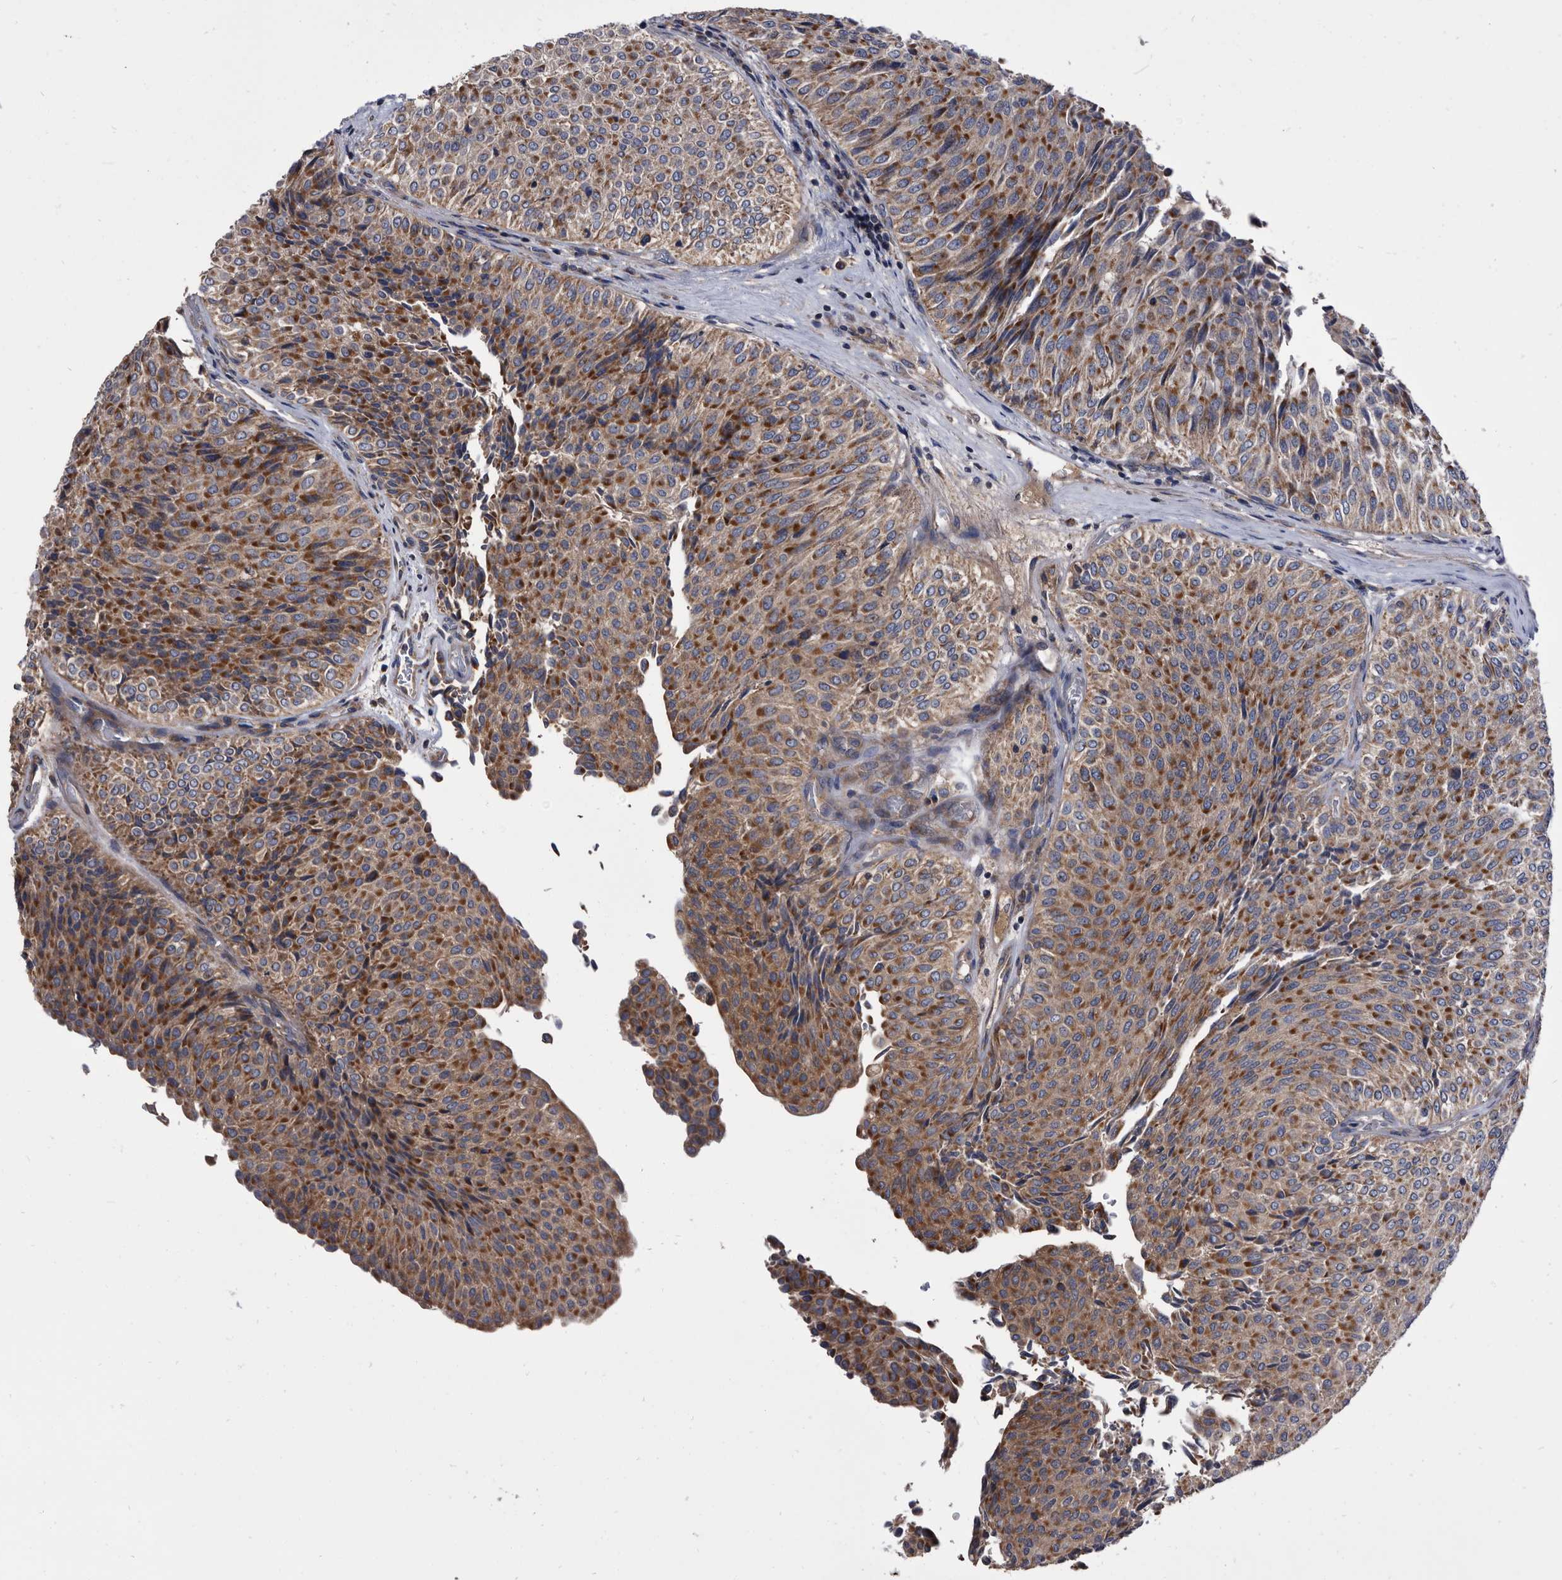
{"staining": {"intensity": "strong", "quantity": "25%-75%", "location": "cytoplasmic/membranous"}, "tissue": "urothelial cancer", "cell_type": "Tumor cells", "image_type": "cancer", "snomed": [{"axis": "morphology", "description": "Urothelial carcinoma, Low grade"}, {"axis": "topography", "description": "Urinary bladder"}], "caption": "High-magnification brightfield microscopy of urothelial cancer stained with DAB (3,3'-diaminobenzidine) (brown) and counterstained with hematoxylin (blue). tumor cells exhibit strong cytoplasmic/membranous positivity is present in approximately25%-75% of cells. (IHC, brightfield microscopy, high magnification).", "gene": "DTNBP1", "patient": {"sex": "male", "age": 78}}